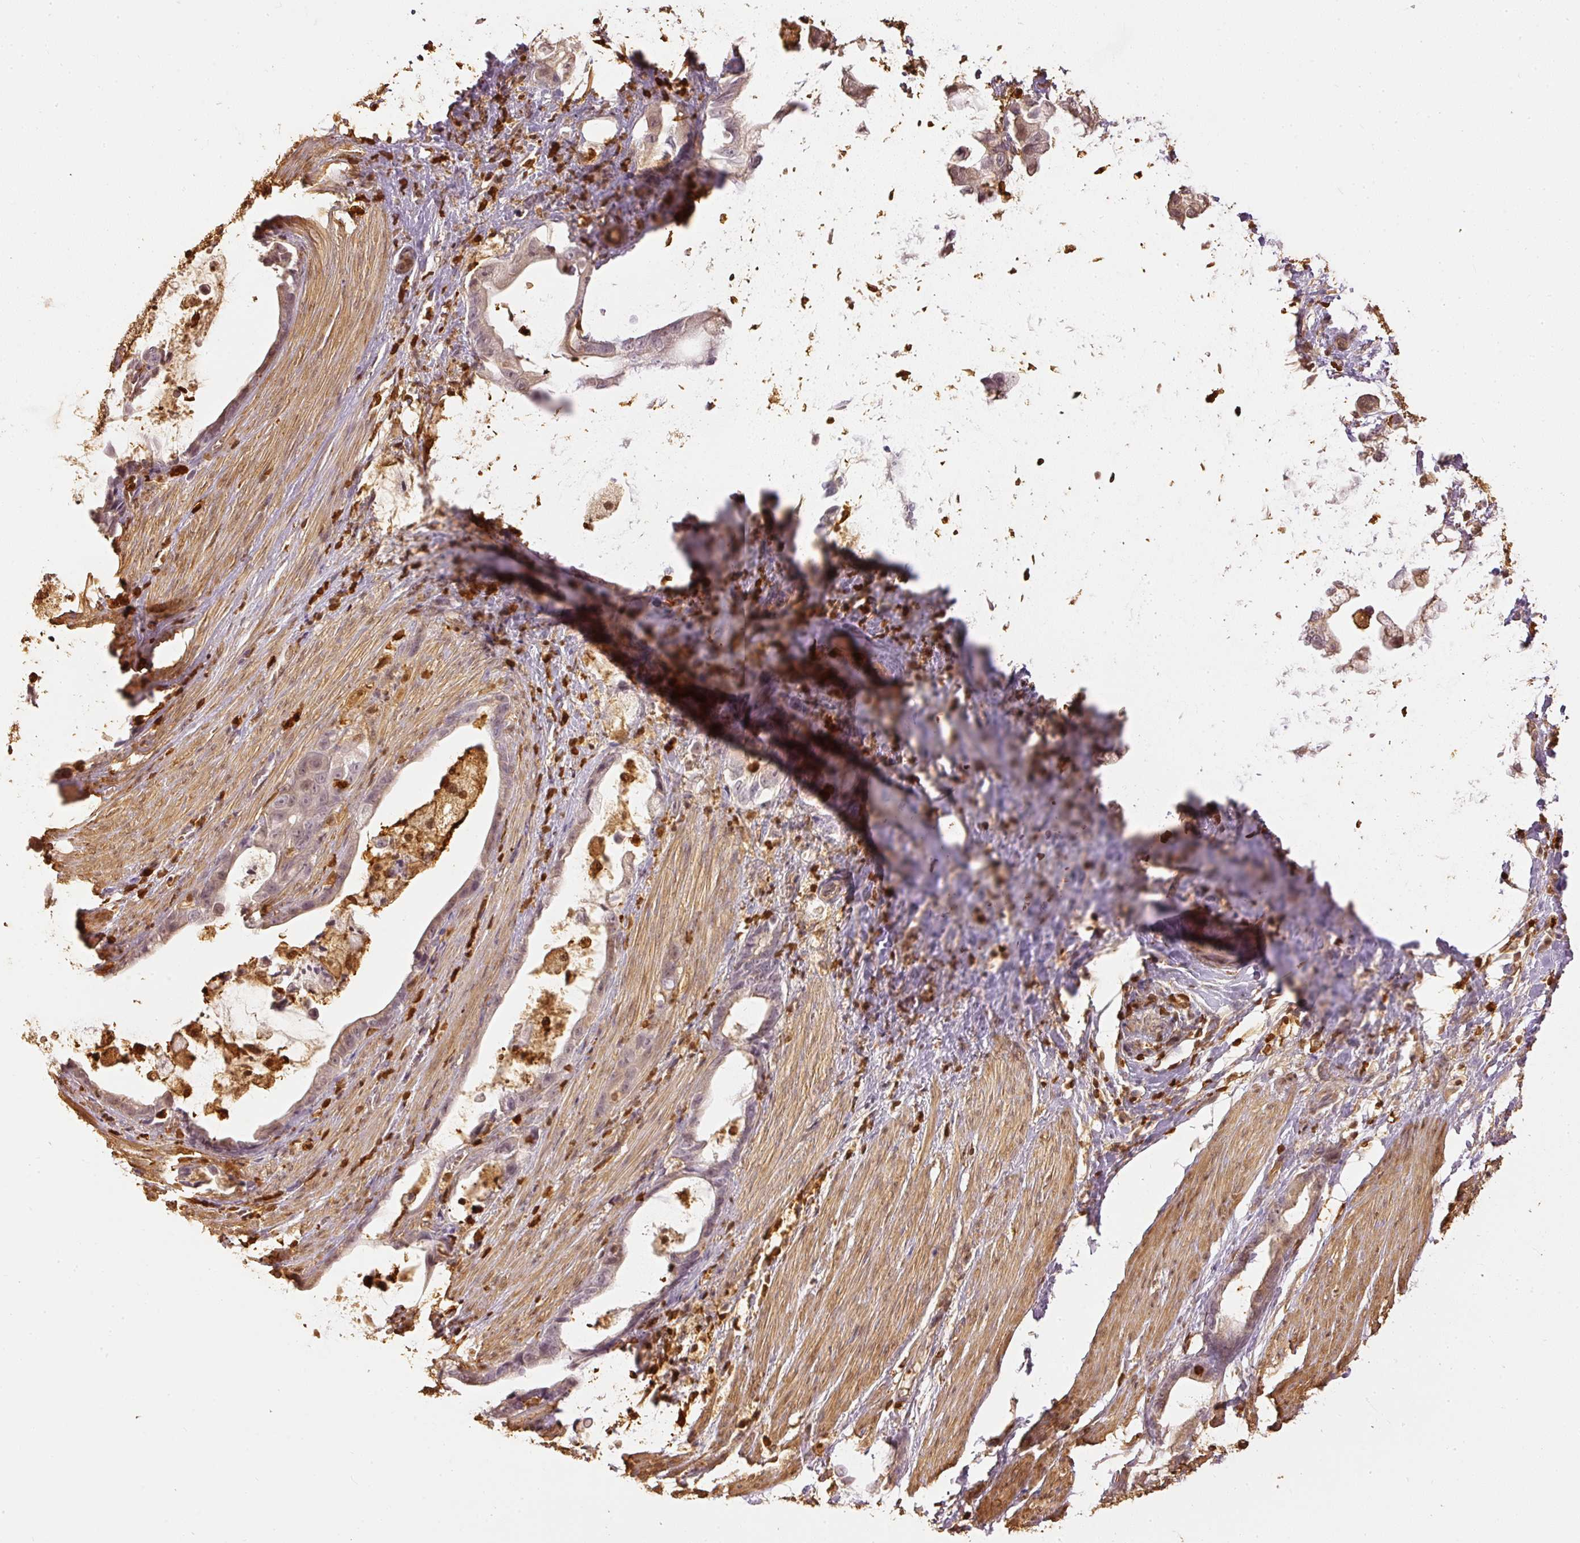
{"staining": {"intensity": "weak", "quantity": "25%-75%", "location": "nuclear"}, "tissue": "stomach cancer", "cell_type": "Tumor cells", "image_type": "cancer", "snomed": [{"axis": "morphology", "description": "Adenocarcinoma, NOS"}, {"axis": "topography", "description": "Stomach"}], "caption": "Immunohistochemical staining of stomach cancer (adenocarcinoma) shows weak nuclear protein staining in about 25%-75% of tumor cells.", "gene": "PFN1", "patient": {"sex": "male", "age": 55}}